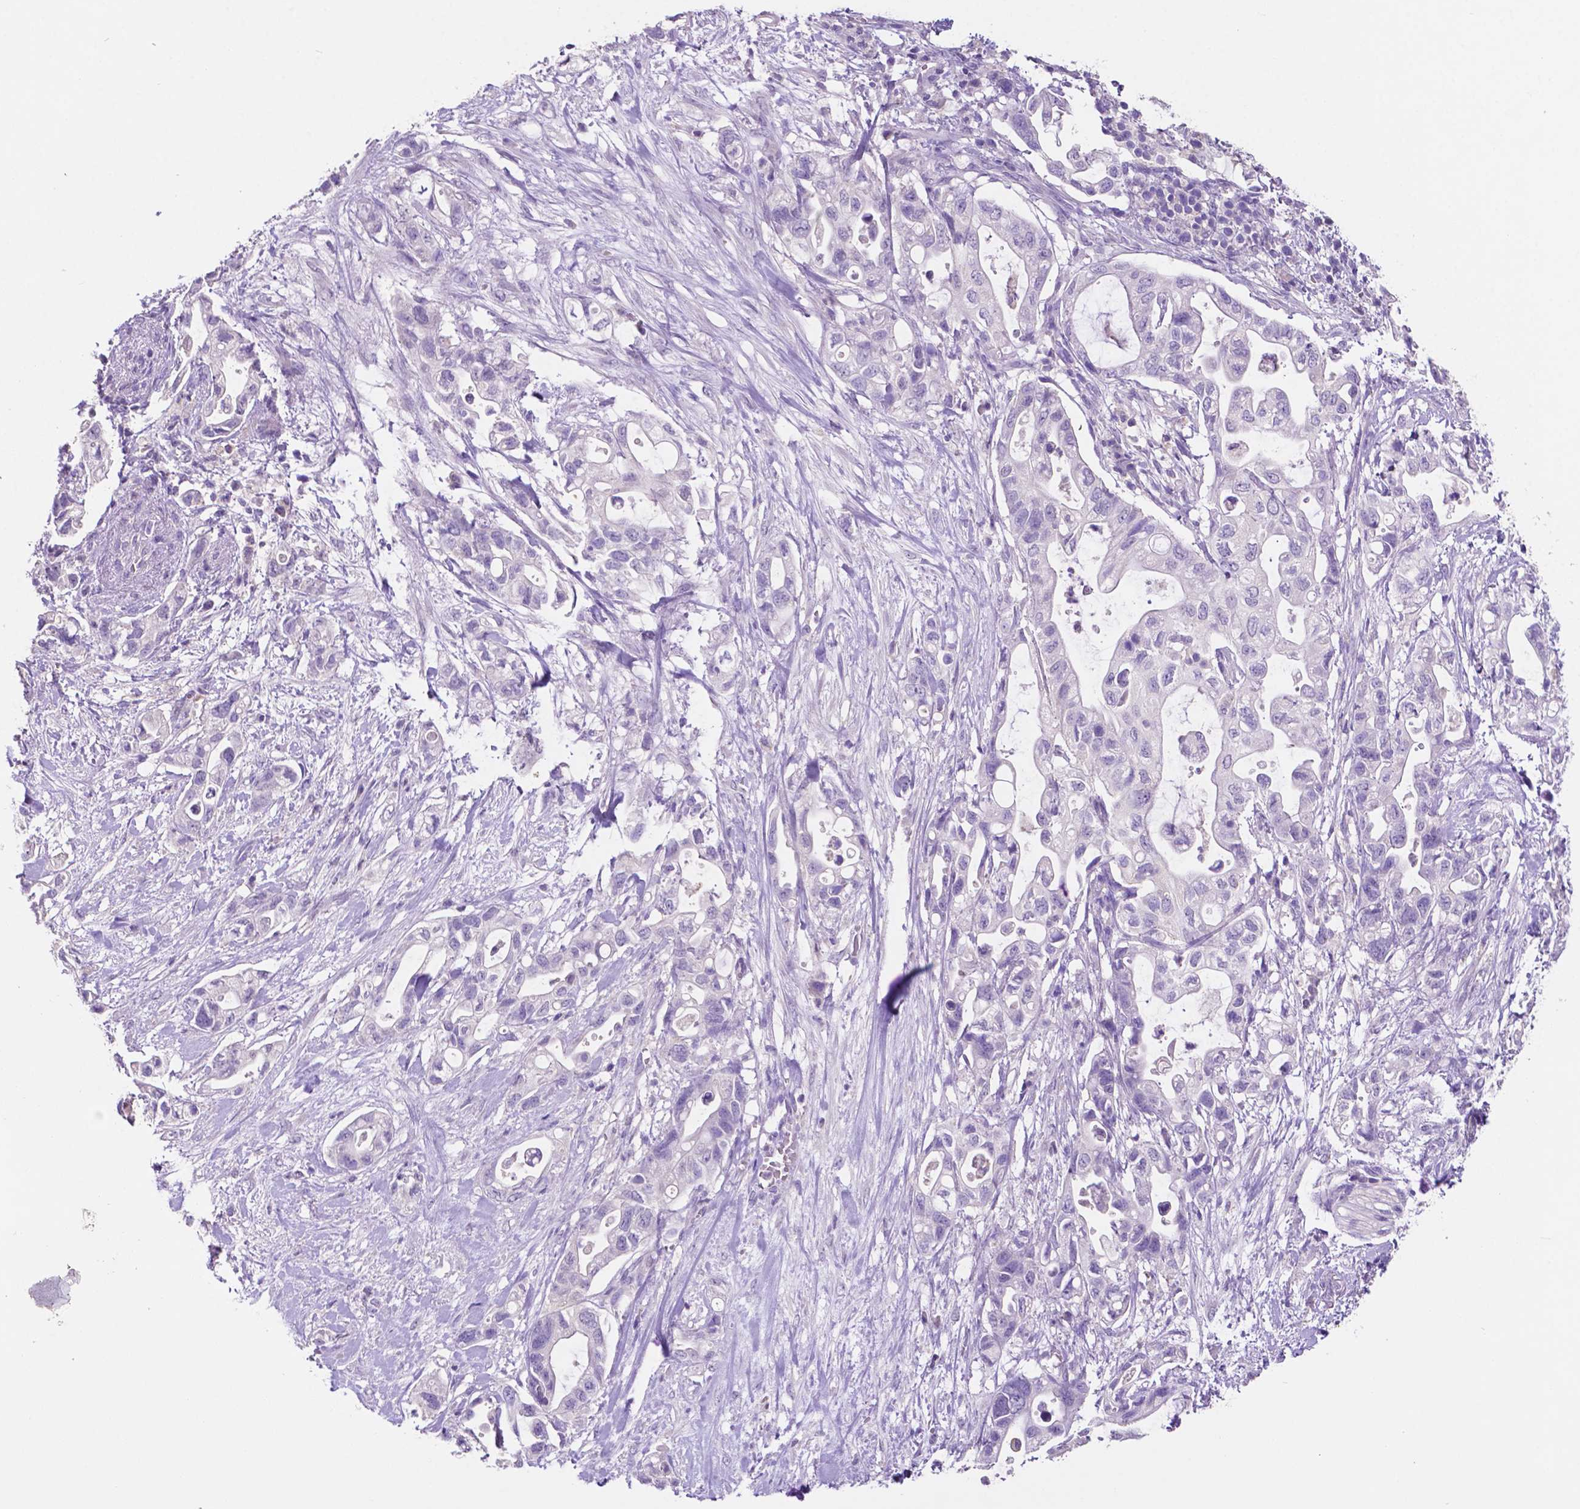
{"staining": {"intensity": "negative", "quantity": "none", "location": "none"}, "tissue": "pancreatic cancer", "cell_type": "Tumor cells", "image_type": "cancer", "snomed": [{"axis": "morphology", "description": "Adenocarcinoma, NOS"}, {"axis": "topography", "description": "Pancreas"}], "caption": "Tumor cells are negative for brown protein staining in adenocarcinoma (pancreatic).", "gene": "PRPS2", "patient": {"sex": "female", "age": 72}}